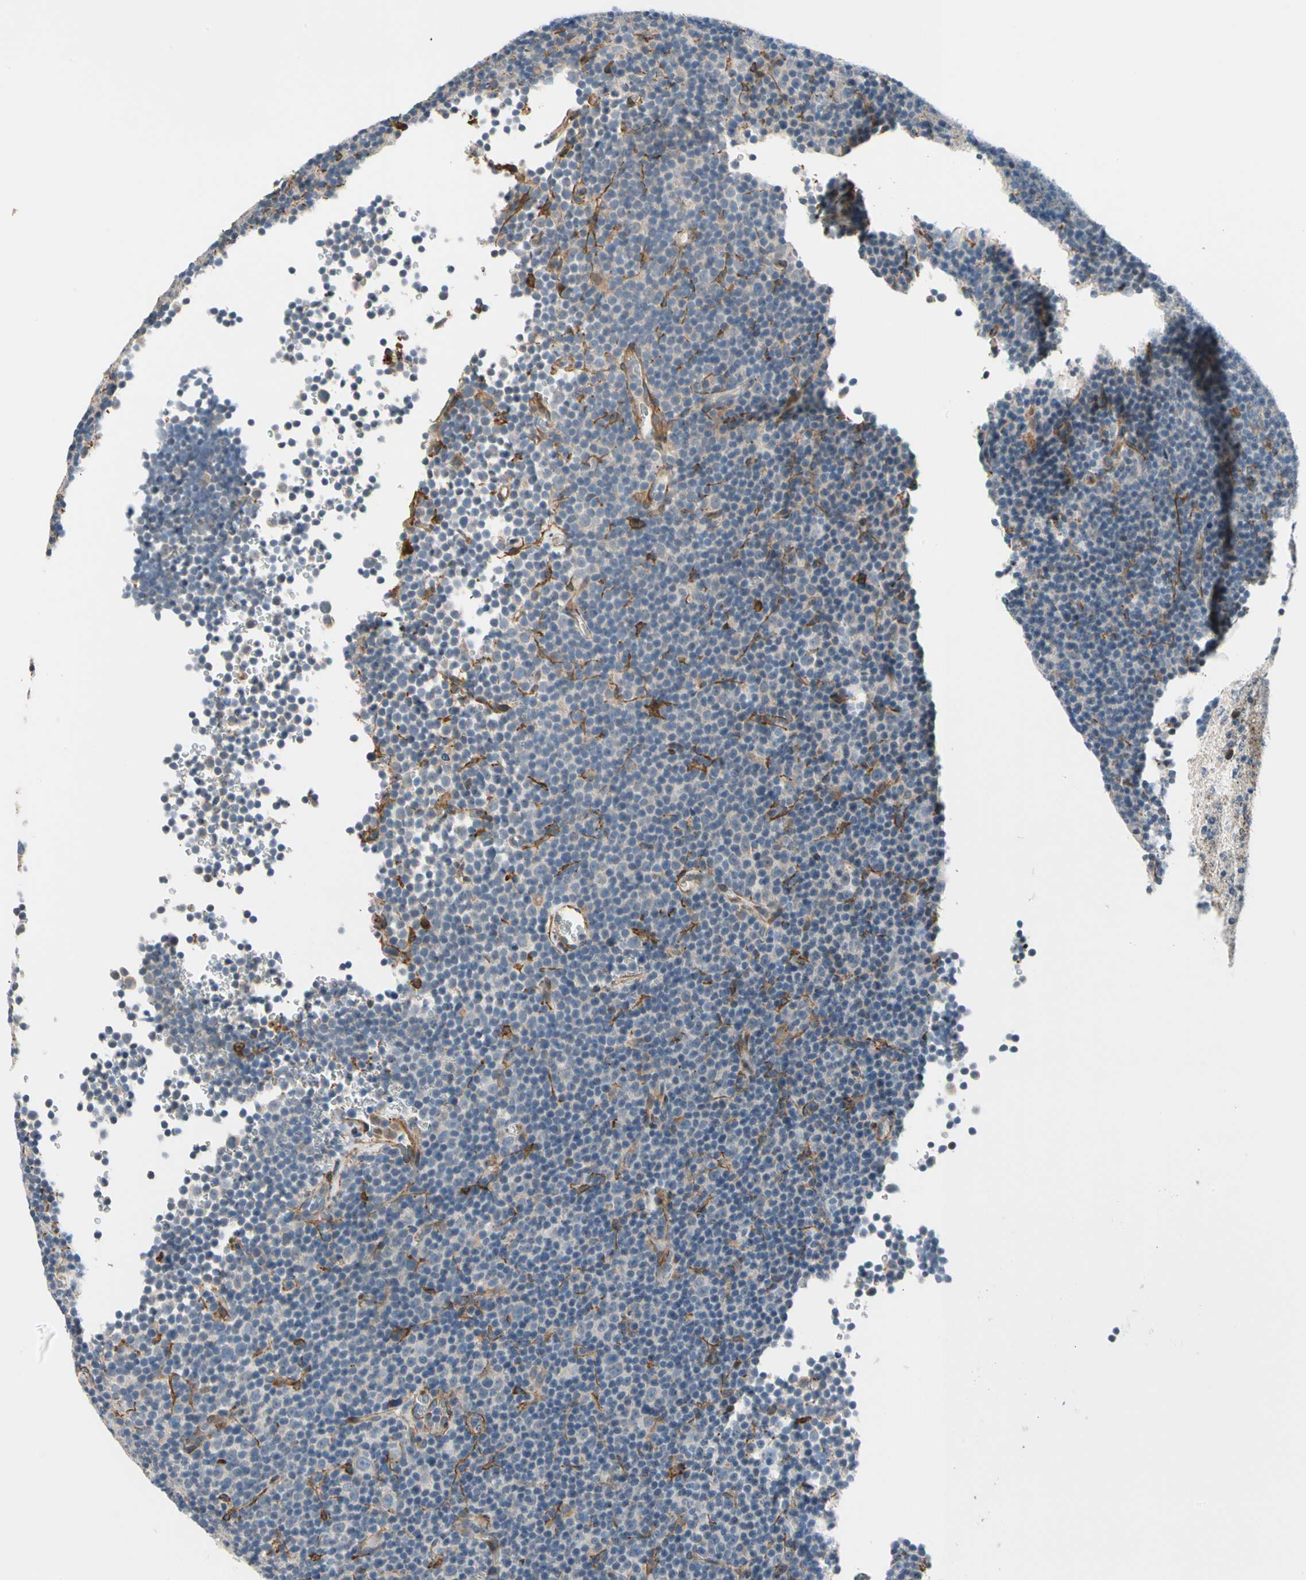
{"staining": {"intensity": "weak", "quantity": "<25%", "location": "cytoplasmic/membranous"}, "tissue": "lymphoma", "cell_type": "Tumor cells", "image_type": "cancer", "snomed": [{"axis": "morphology", "description": "Malignant lymphoma, non-Hodgkin's type, Low grade"}, {"axis": "topography", "description": "Lymph node"}], "caption": "Immunohistochemistry image of human lymphoma stained for a protein (brown), which exhibits no staining in tumor cells.", "gene": "LIMK2", "patient": {"sex": "female", "age": 67}}